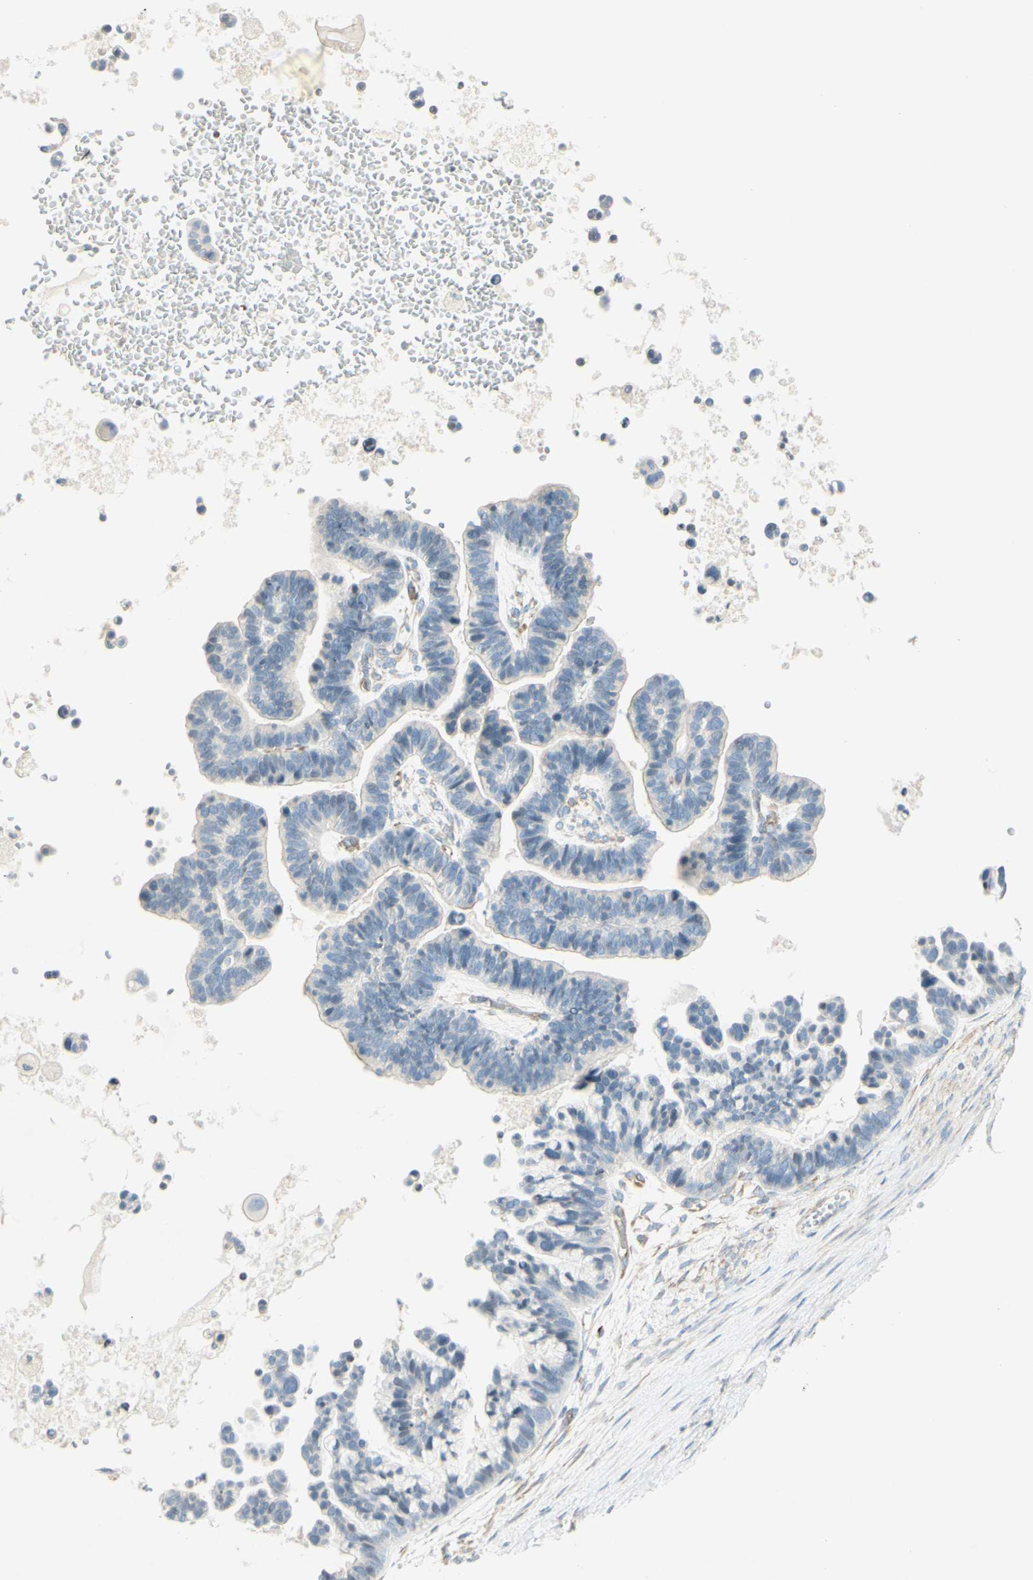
{"staining": {"intensity": "negative", "quantity": "none", "location": "none"}, "tissue": "ovarian cancer", "cell_type": "Tumor cells", "image_type": "cancer", "snomed": [{"axis": "morphology", "description": "Cystadenocarcinoma, serous, NOS"}, {"axis": "topography", "description": "Ovary"}], "caption": "The histopathology image shows no significant expression in tumor cells of ovarian cancer (serous cystadenocarcinoma).", "gene": "MAP1B", "patient": {"sex": "female", "age": 56}}